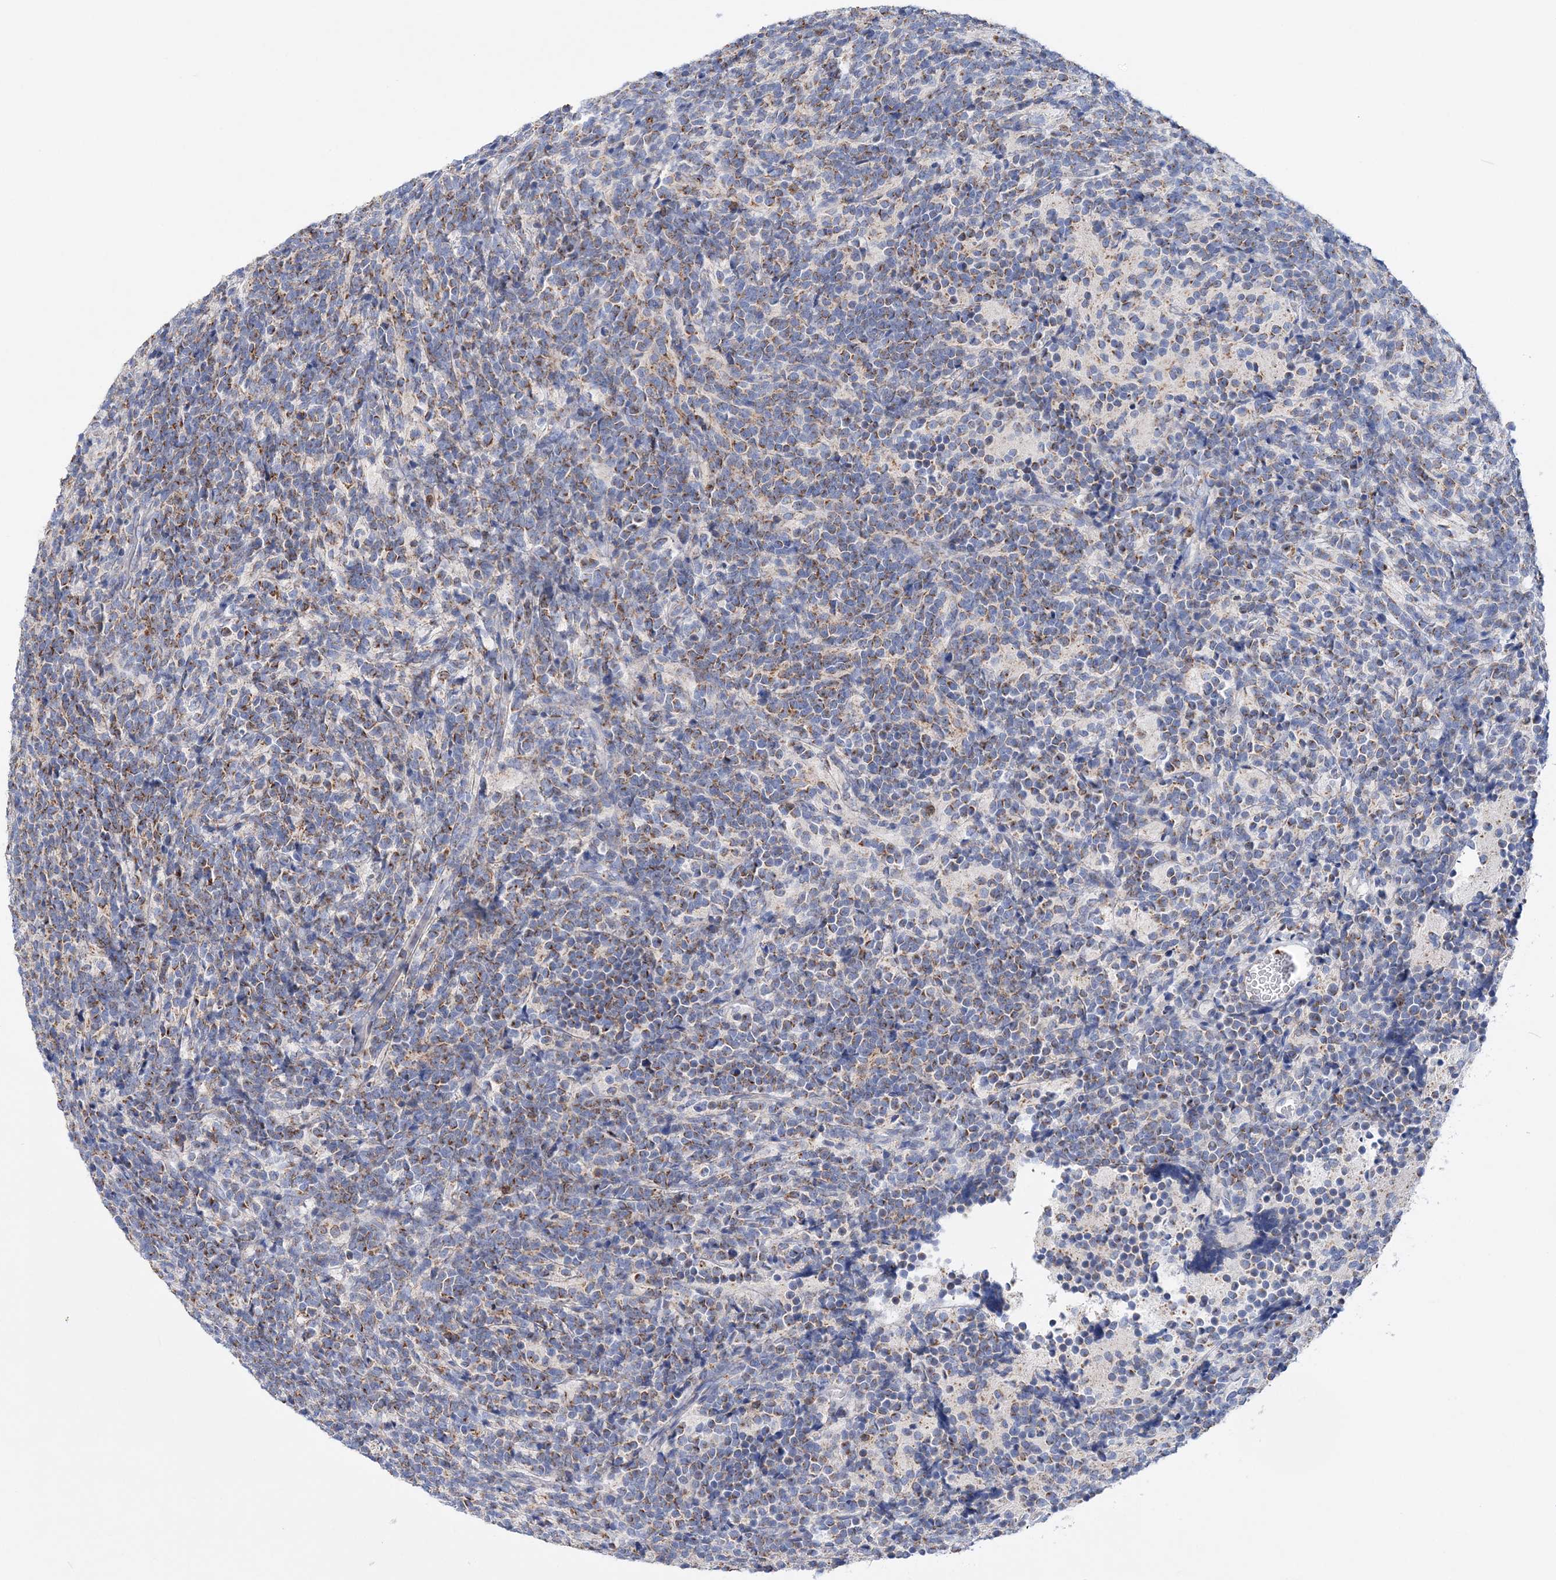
{"staining": {"intensity": "moderate", "quantity": "25%-75%", "location": "cytoplasmic/membranous"}, "tissue": "glioma", "cell_type": "Tumor cells", "image_type": "cancer", "snomed": [{"axis": "morphology", "description": "Glioma, malignant, Low grade"}, {"axis": "topography", "description": "Brain"}], "caption": "Immunohistochemical staining of human low-grade glioma (malignant) shows medium levels of moderate cytoplasmic/membranous staining in about 25%-75% of tumor cells. (DAB (3,3'-diaminobenzidine) IHC with brightfield microscopy, high magnification).", "gene": "TTC32", "patient": {"sex": "female", "age": 1}}